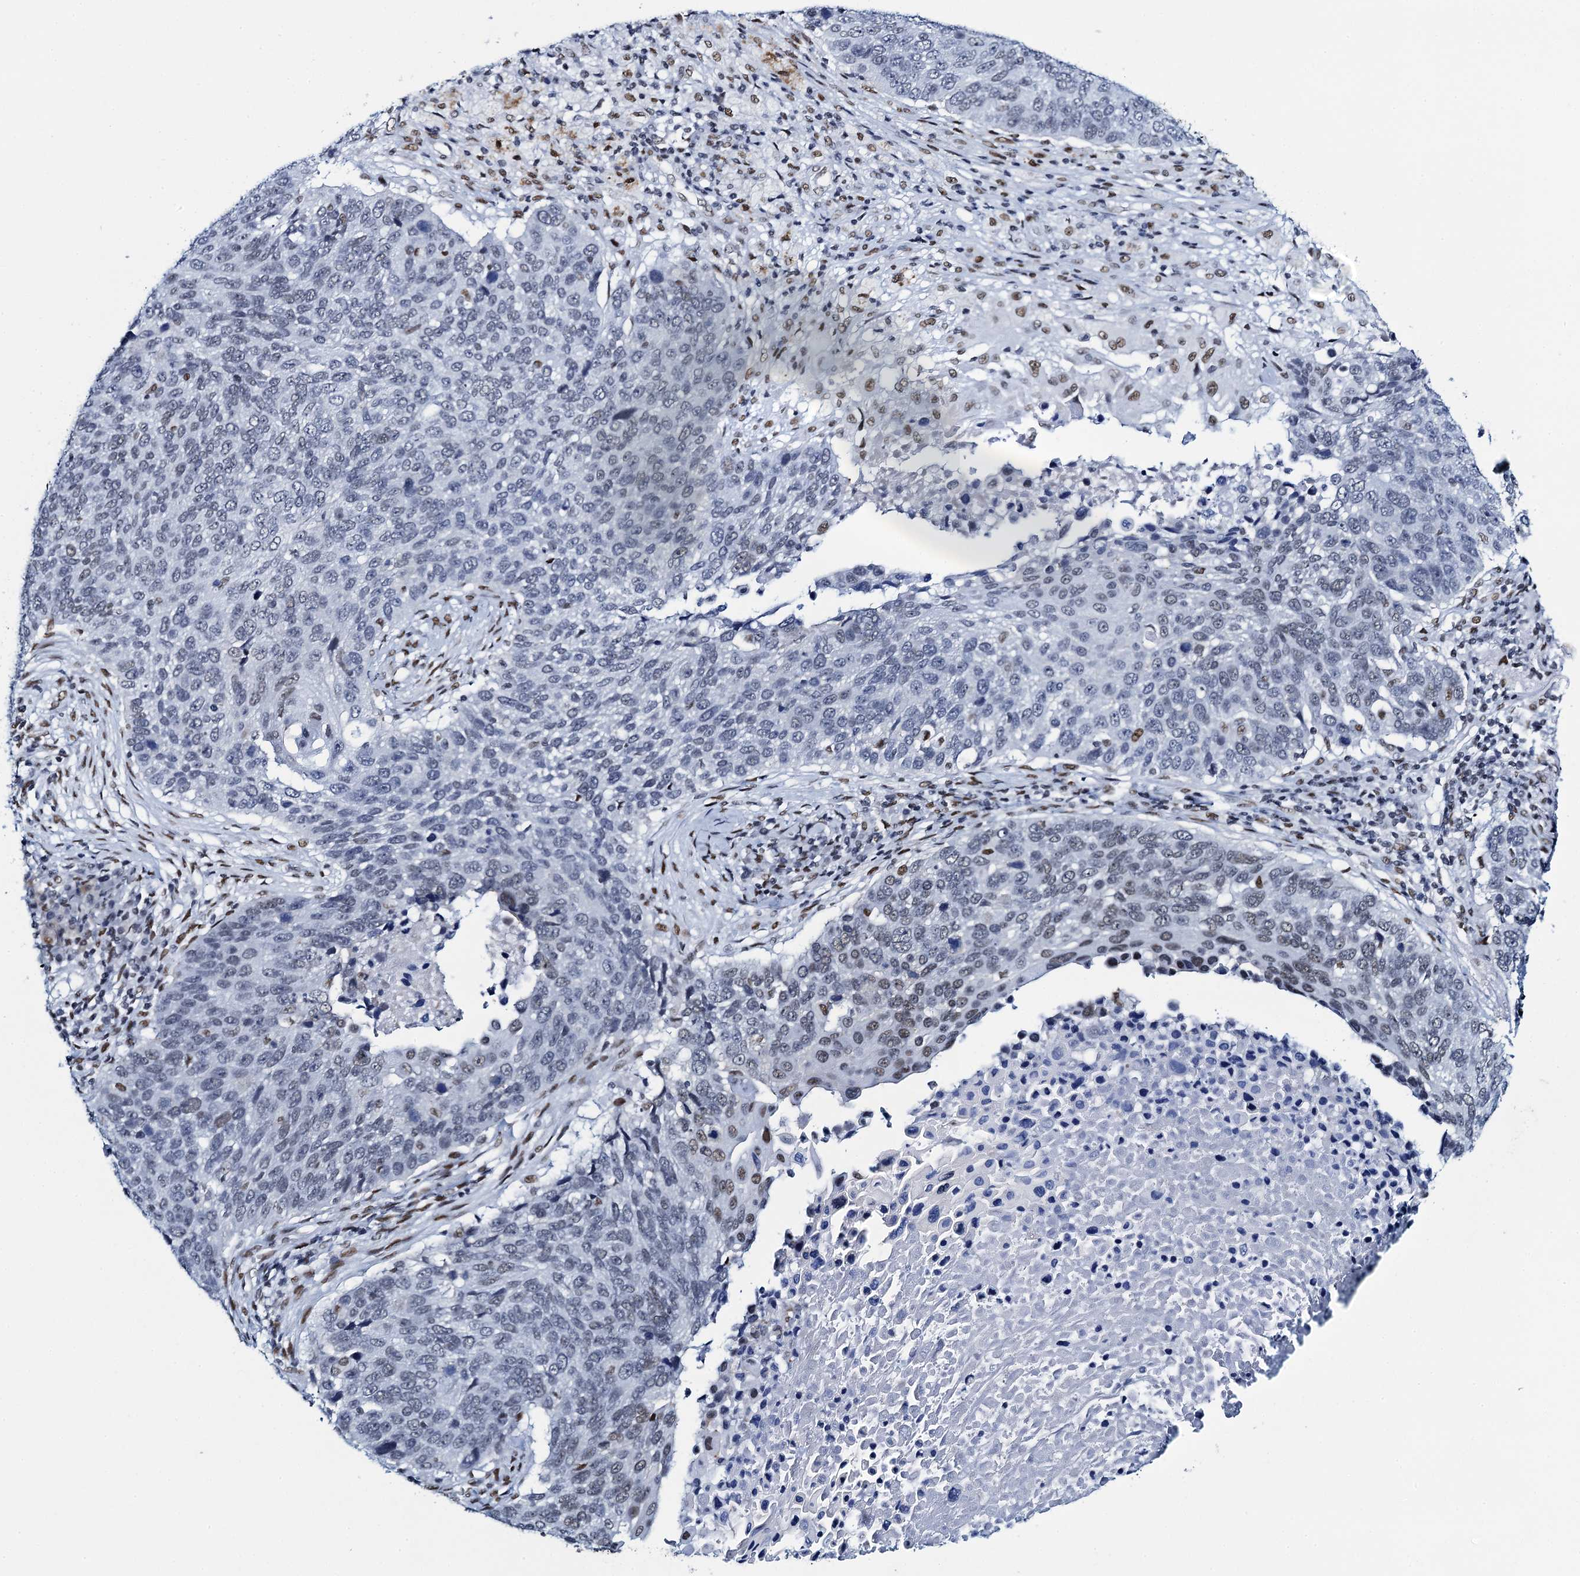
{"staining": {"intensity": "moderate", "quantity": "<25%", "location": "nuclear"}, "tissue": "lung cancer", "cell_type": "Tumor cells", "image_type": "cancer", "snomed": [{"axis": "morphology", "description": "Normal tissue, NOS"}, {"axis": "morphology", "description": "Squamous cell carcinoma, NOS"}, {"axis": "topography", "description": "Lymph node"}, {"axis": "topography", "description": "Lung"}], "caption": "This micrograph reveals IHC staining of human lung cancer (squamous cell carcinoma), with low moderate nuclear positivity in about <25% of tumor cells.", "gene": "HNRNPUL2", "patient": {"sex": "male", "age": 66}}